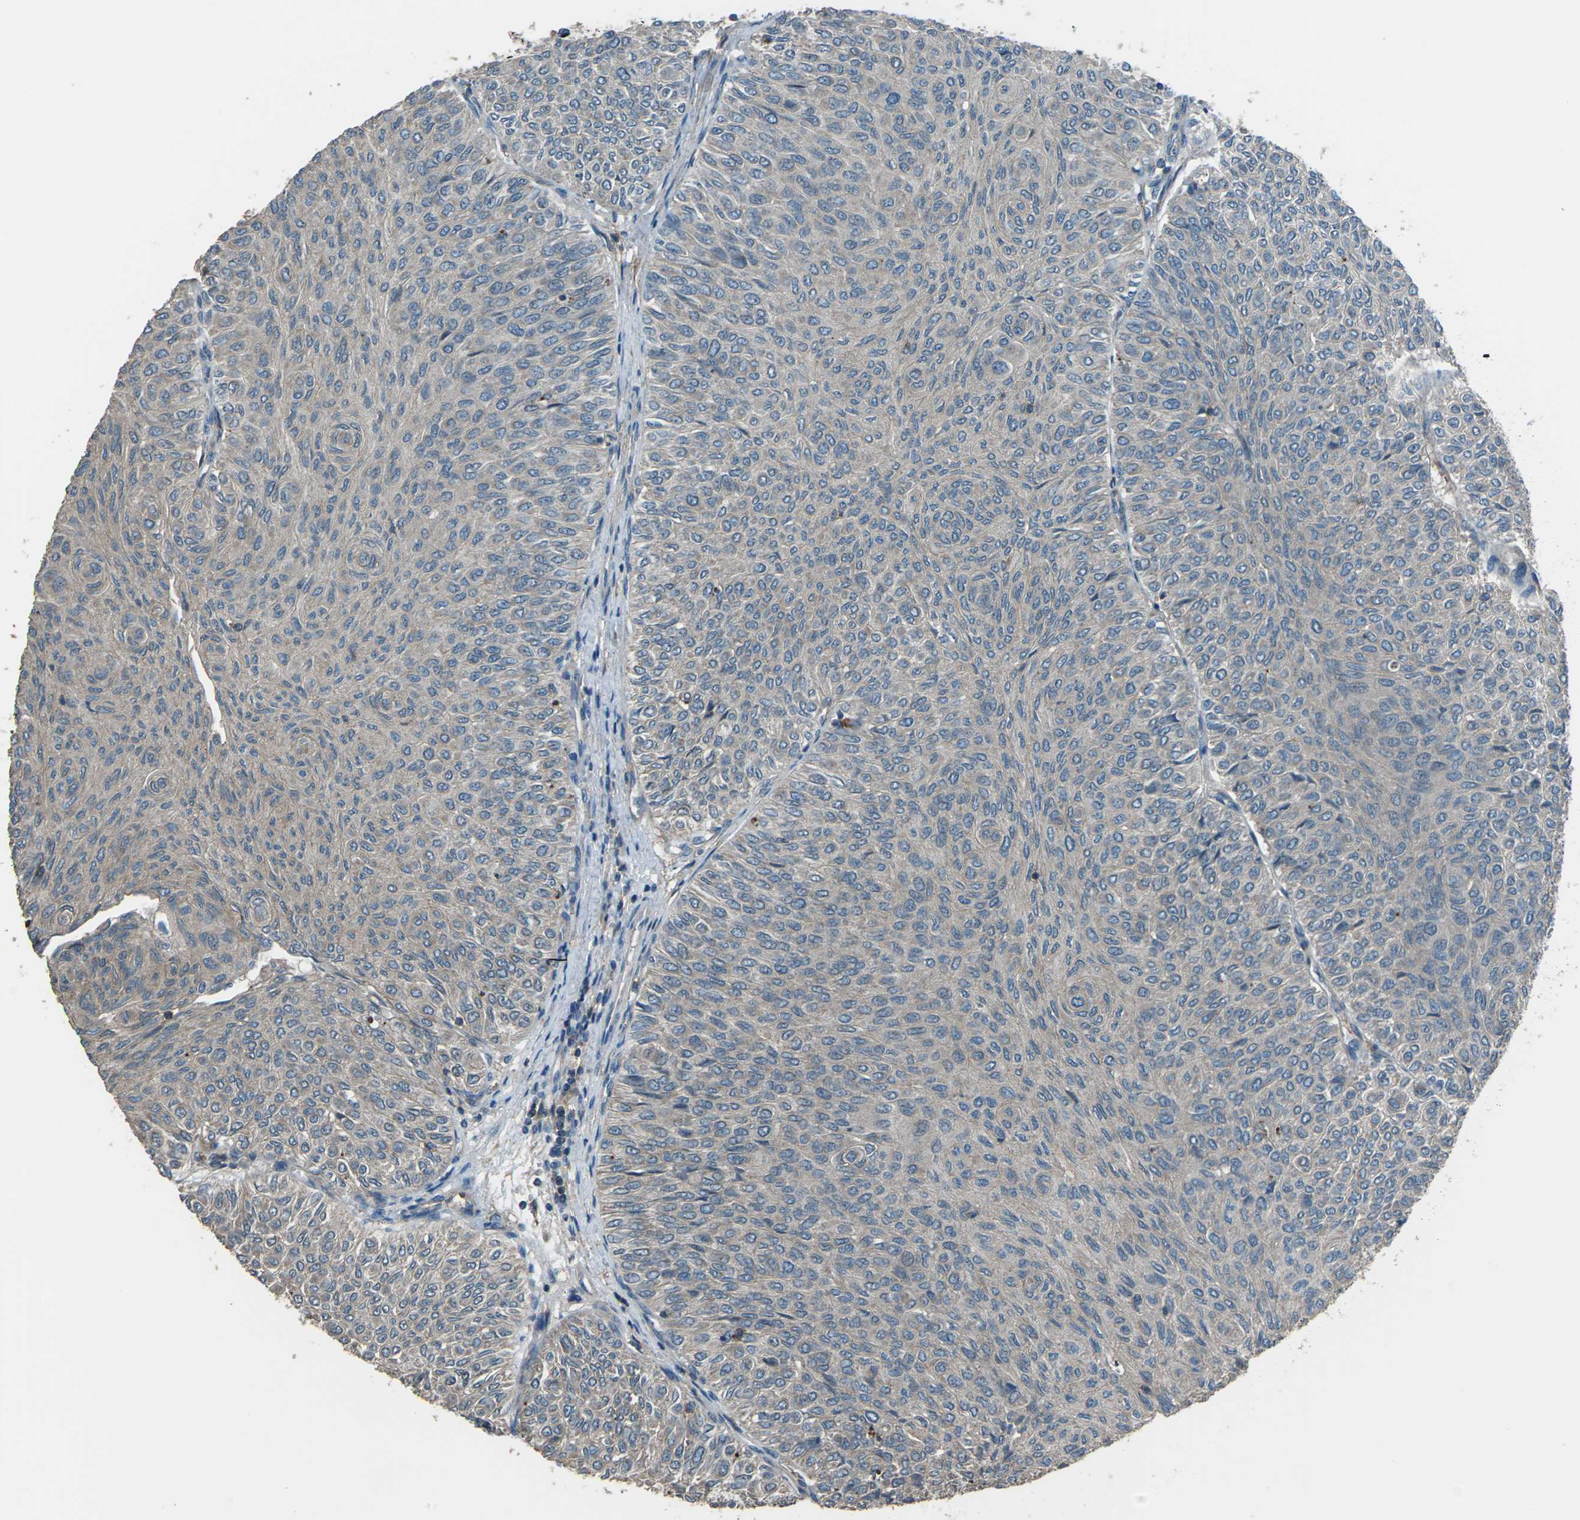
{"staining": {"intensity": "weak", "quantity": ">75%", "location": "cytoplasmic/membranous"}, "tissue": "urothelial cancer", "cell_type": "Tumor cells", "image_type": "cancer", "snomed": [{"axis": "morphology", "description": "Urothelial carcinoma, Low grade"}, {"axis": "topography", "description": "Urinary bladder"}], "caption": "Immunohistochemical staining of low-grade urothelial carcinoma reveals low levels of weak cytoplasmic/membranous protein staining in approximately >75% of tumor cells. The protein is shown in brown color, while the nuclei are stained blue.", "gene": "CMTM4", "patient": {"sex": "male", "age": 78}}